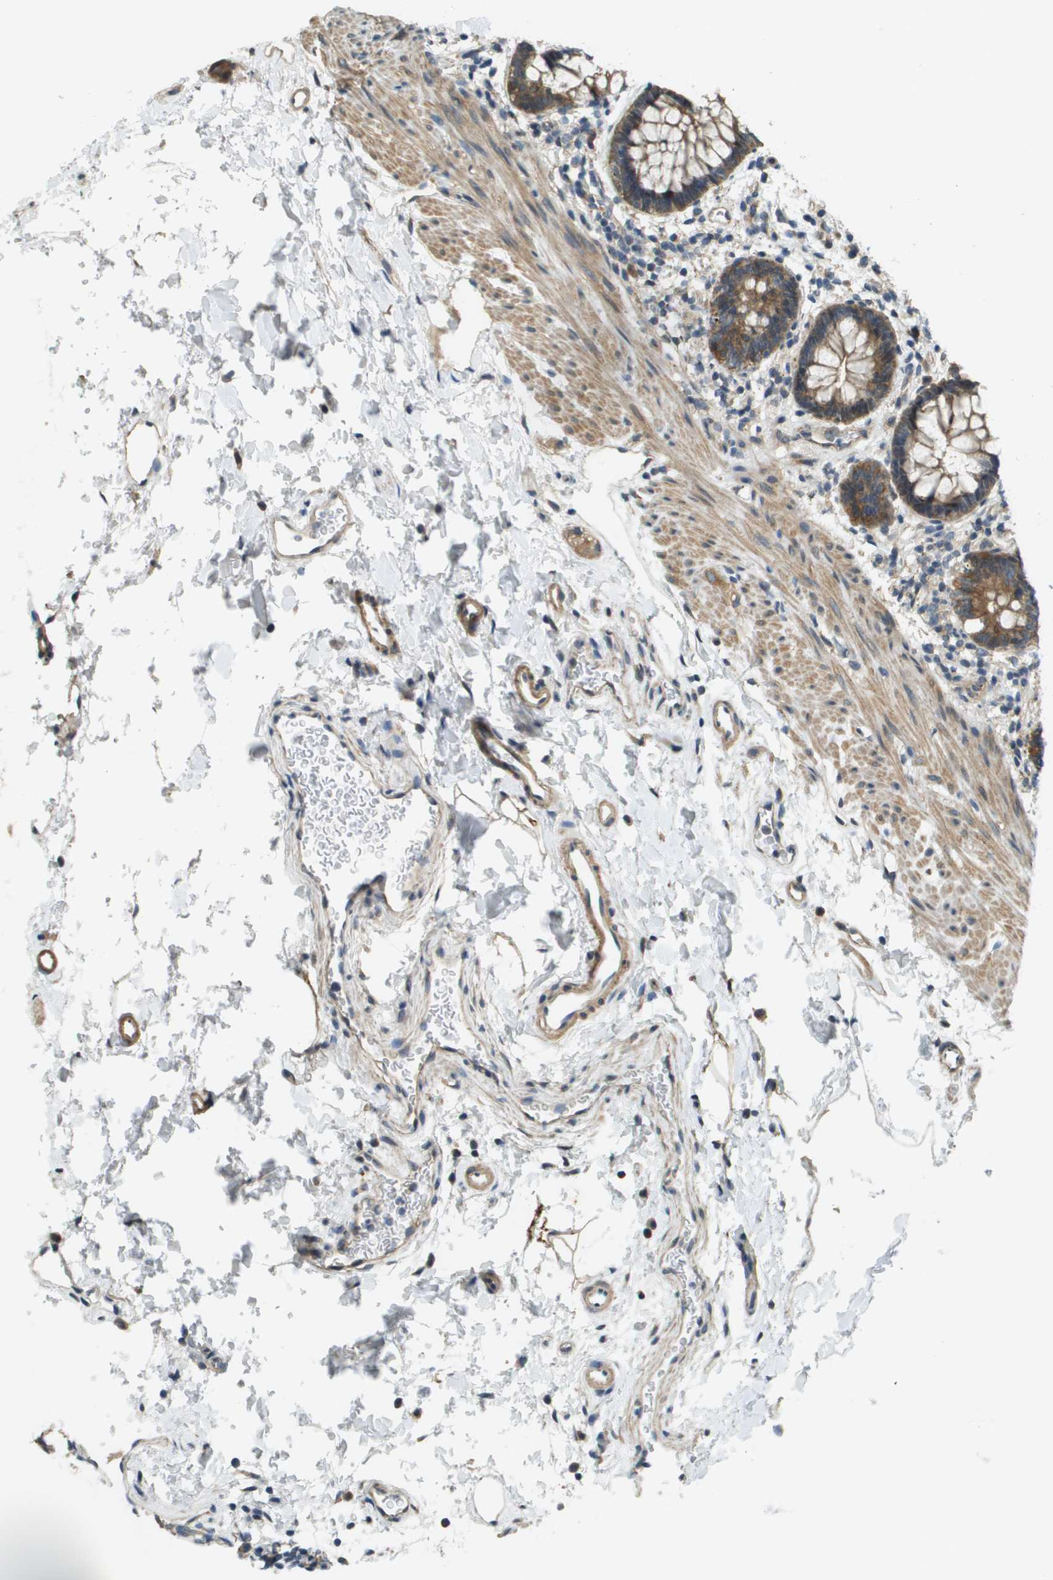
{"staining": {"intensity": "moderate", "quantity": ">75%", "location": "cytoplasmic/membranous"}, "tissue": "rectum", "cell_type": "Glandular cells", "image_type": "normal", "snomed": [{"axis": "morphology", "description": "Normal tissue, NOS"}, {"axis": "topography", "description": "Rectum"}], "caption": "Immunohistochemistry (IHC) (DAB (3,3'-diaminobenzidine)) staining of normal human rectum displays moderate cytoplasmic/membranous protein expression in about >75% of glandular cells.", "gene": "CDKN2C", "patient": {"sex": "female", "age": 24}}